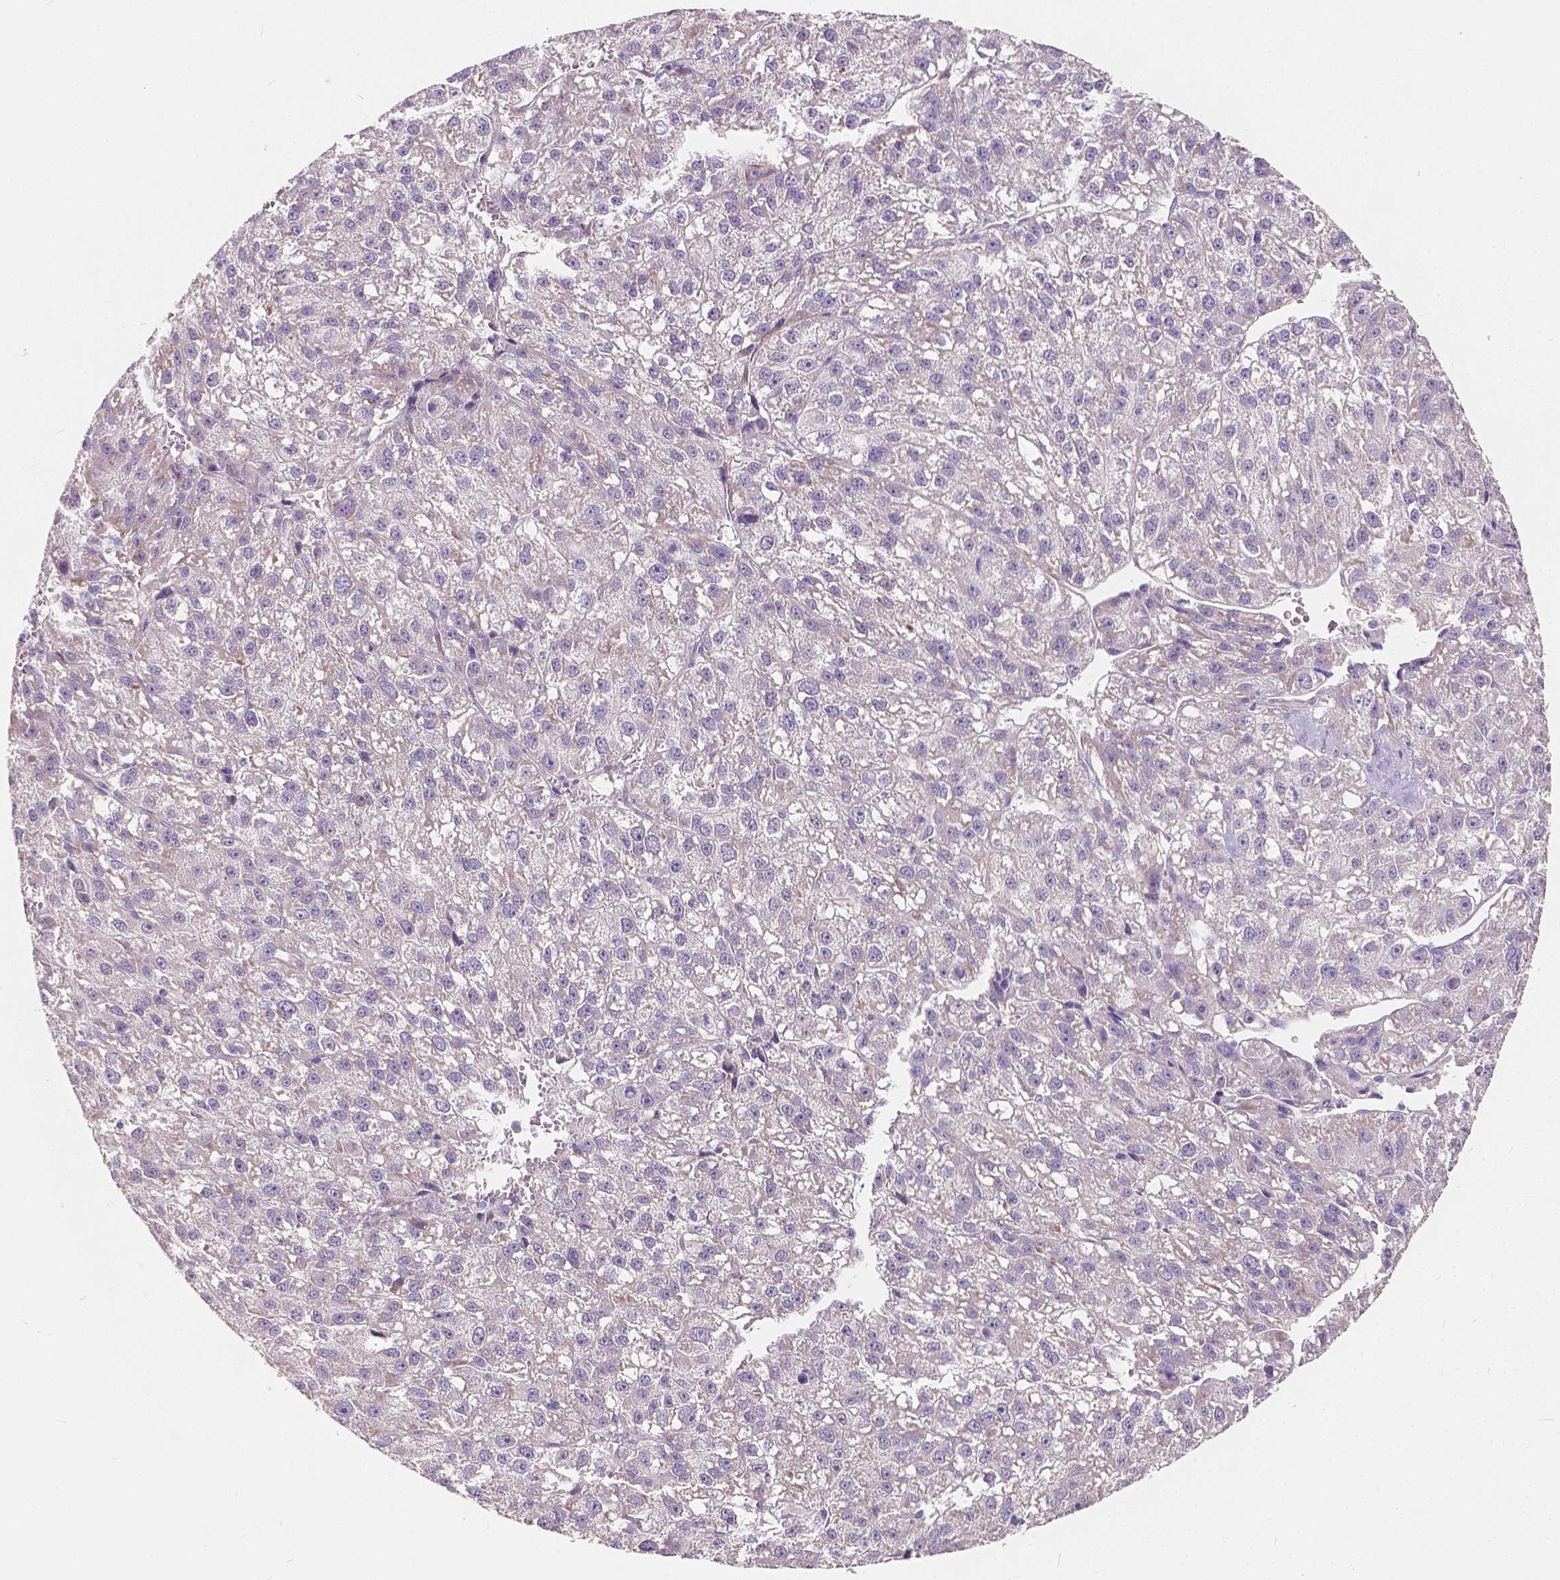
{"staining": {"intensity": "negative", "quantity": "none", "location": "none"}, "tissue": "liver cancer", "cell_type": "Tumor cells", "image_type": "cancer", "snomed": [{"axis": "morphology", "description": "Carcinoma, Hepatocellular, NOS"}, {"axis": "topography", "description": "Liver"}], "caption": "The photomicrograph reveals no staining of tumor cells in hepatocellular carcinoma (liver).", "gene": "SLC7A8", "patient": {"sex": "female", "age": 70}}